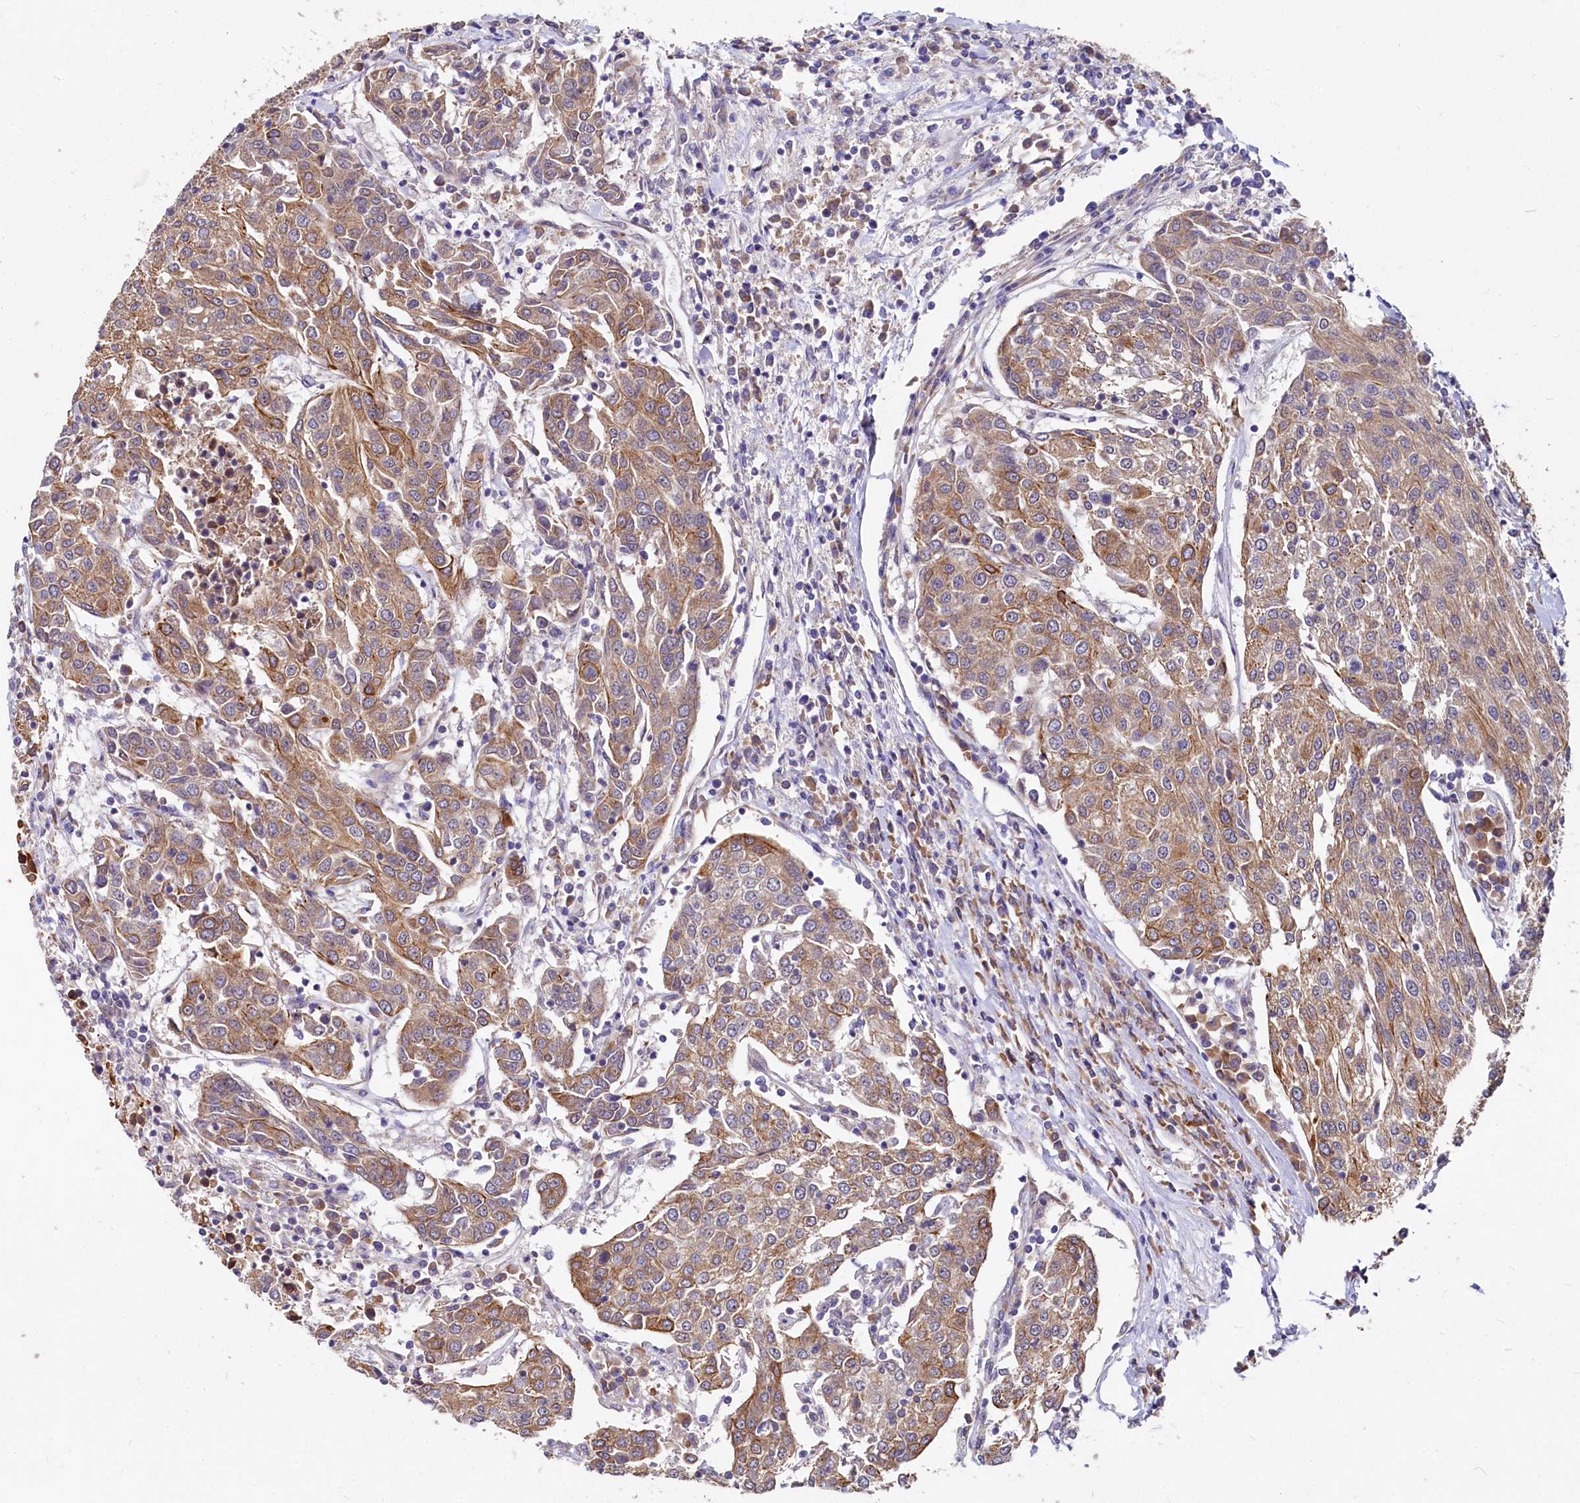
{"staining": {"intensity": "moderate", "quantity": ">75%", "location": "cytoplasmic/membranous"}, "tissue": "urothelial cancer", "cell_type": "Tumor cells", "image_type": "cancer", "snomed": [{"axis": "morphology", "description": "Urothelial carcinoma, High grade"}, {"axis": "topography", "description": "Urinary bladder"}], "caption": "Immunohistochemical staining of urothelial cancer shows medium levels of moderate cytoplasmic/membranous positivity in approximately >75% of tumor cells.", "gene": "EIF2B2", "patient": {"sex": "female", "age": 85}}